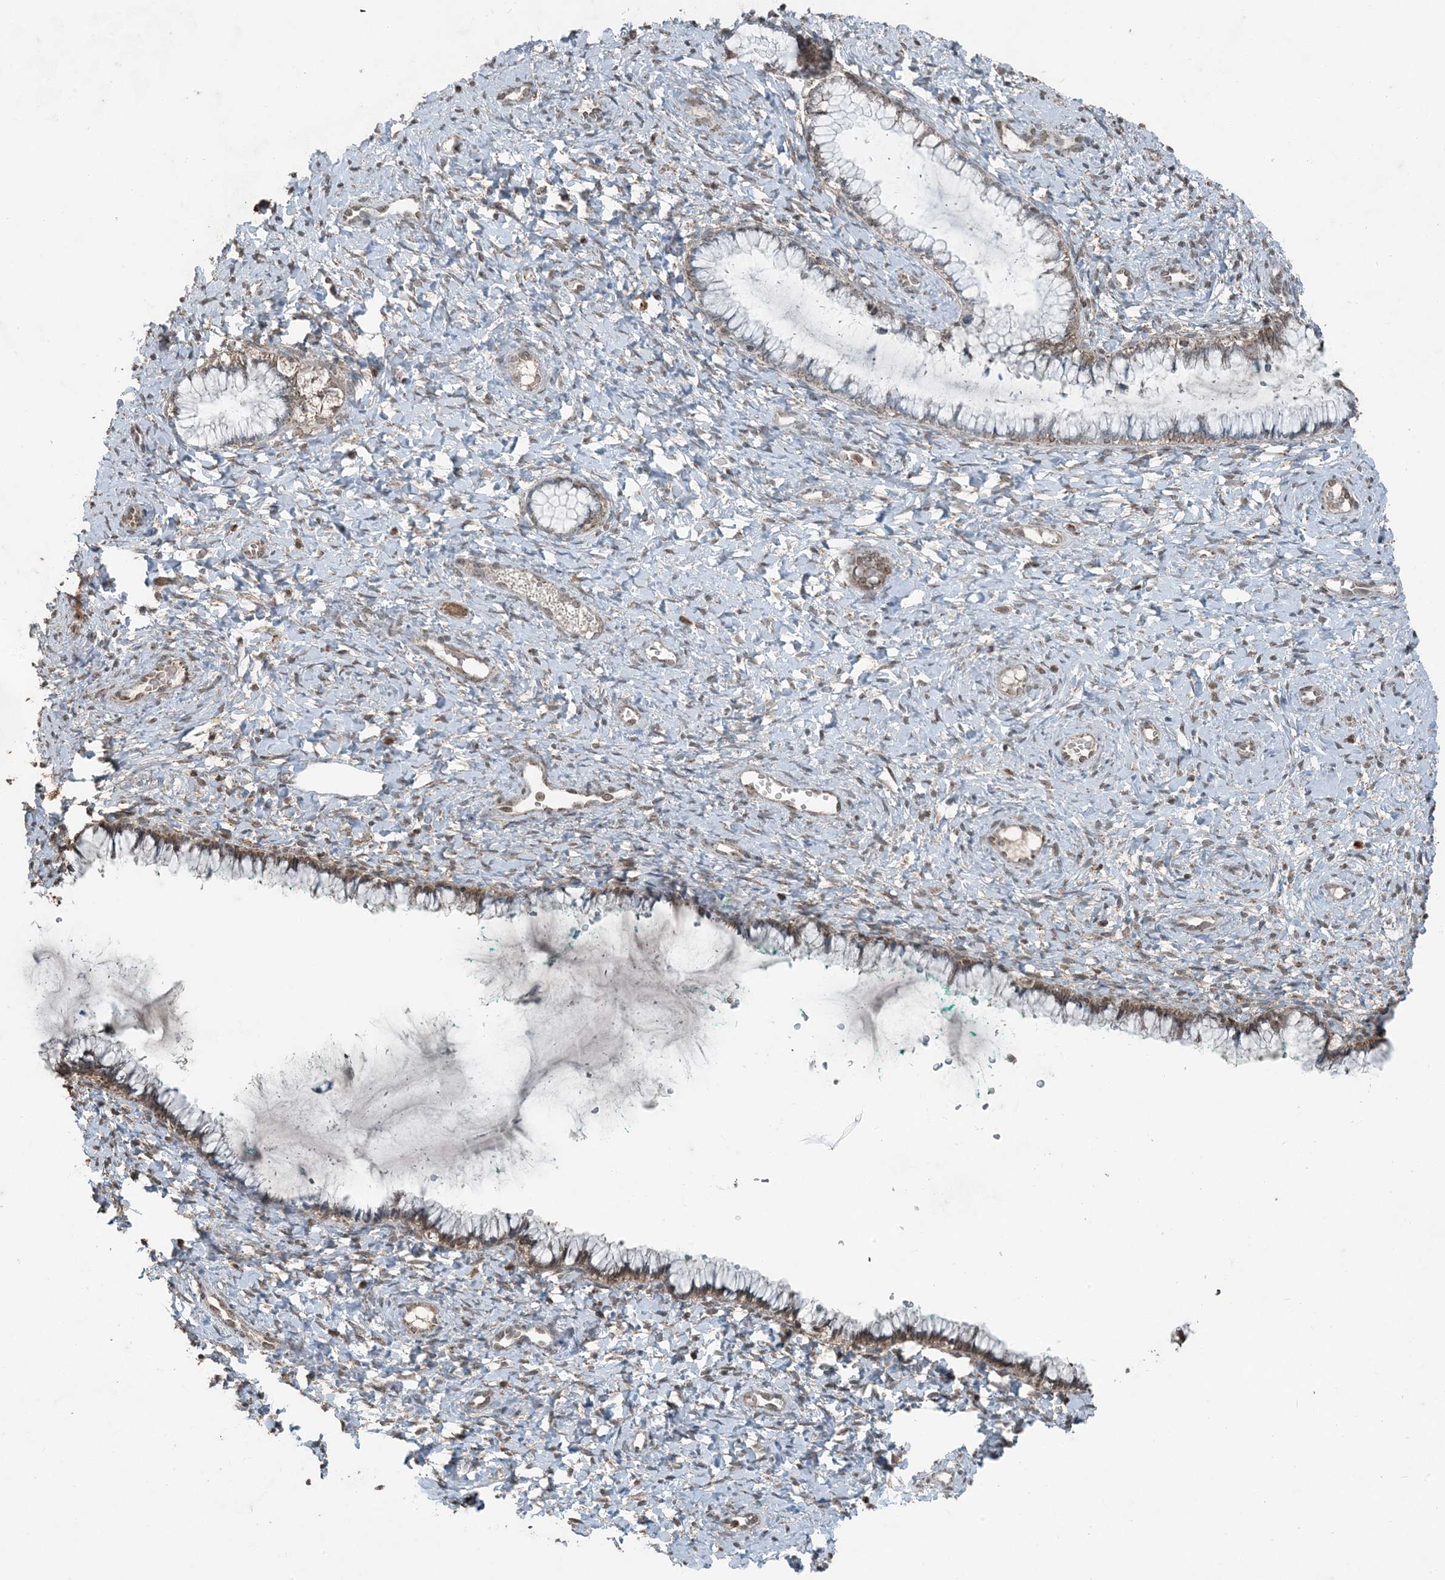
{"staining": {"intensity": "weak", "quantity": "25%-75%", "location": "cytoplasmic/membranous,nuclear"}, "tissue": "cervix", "cell_type": "Glandular cells", "image_type": "normal", "snomed": [{"axis": "morphology", "description": "Normal tissue, NOS"}, {"axis": "morphology", "description": "Adenocarcinoma, NOS"}, {"axis": "topography", "description": "Cervix"}], "caption": "Brown immunohistochemical staining in unremarkable human cervix demonstrates weak cytoplasmic/membranous,nuclear staining in about 25%-75% of glandular cells.", "gene": "GNL1", "patient": {"sex": "female", "age": 29}}